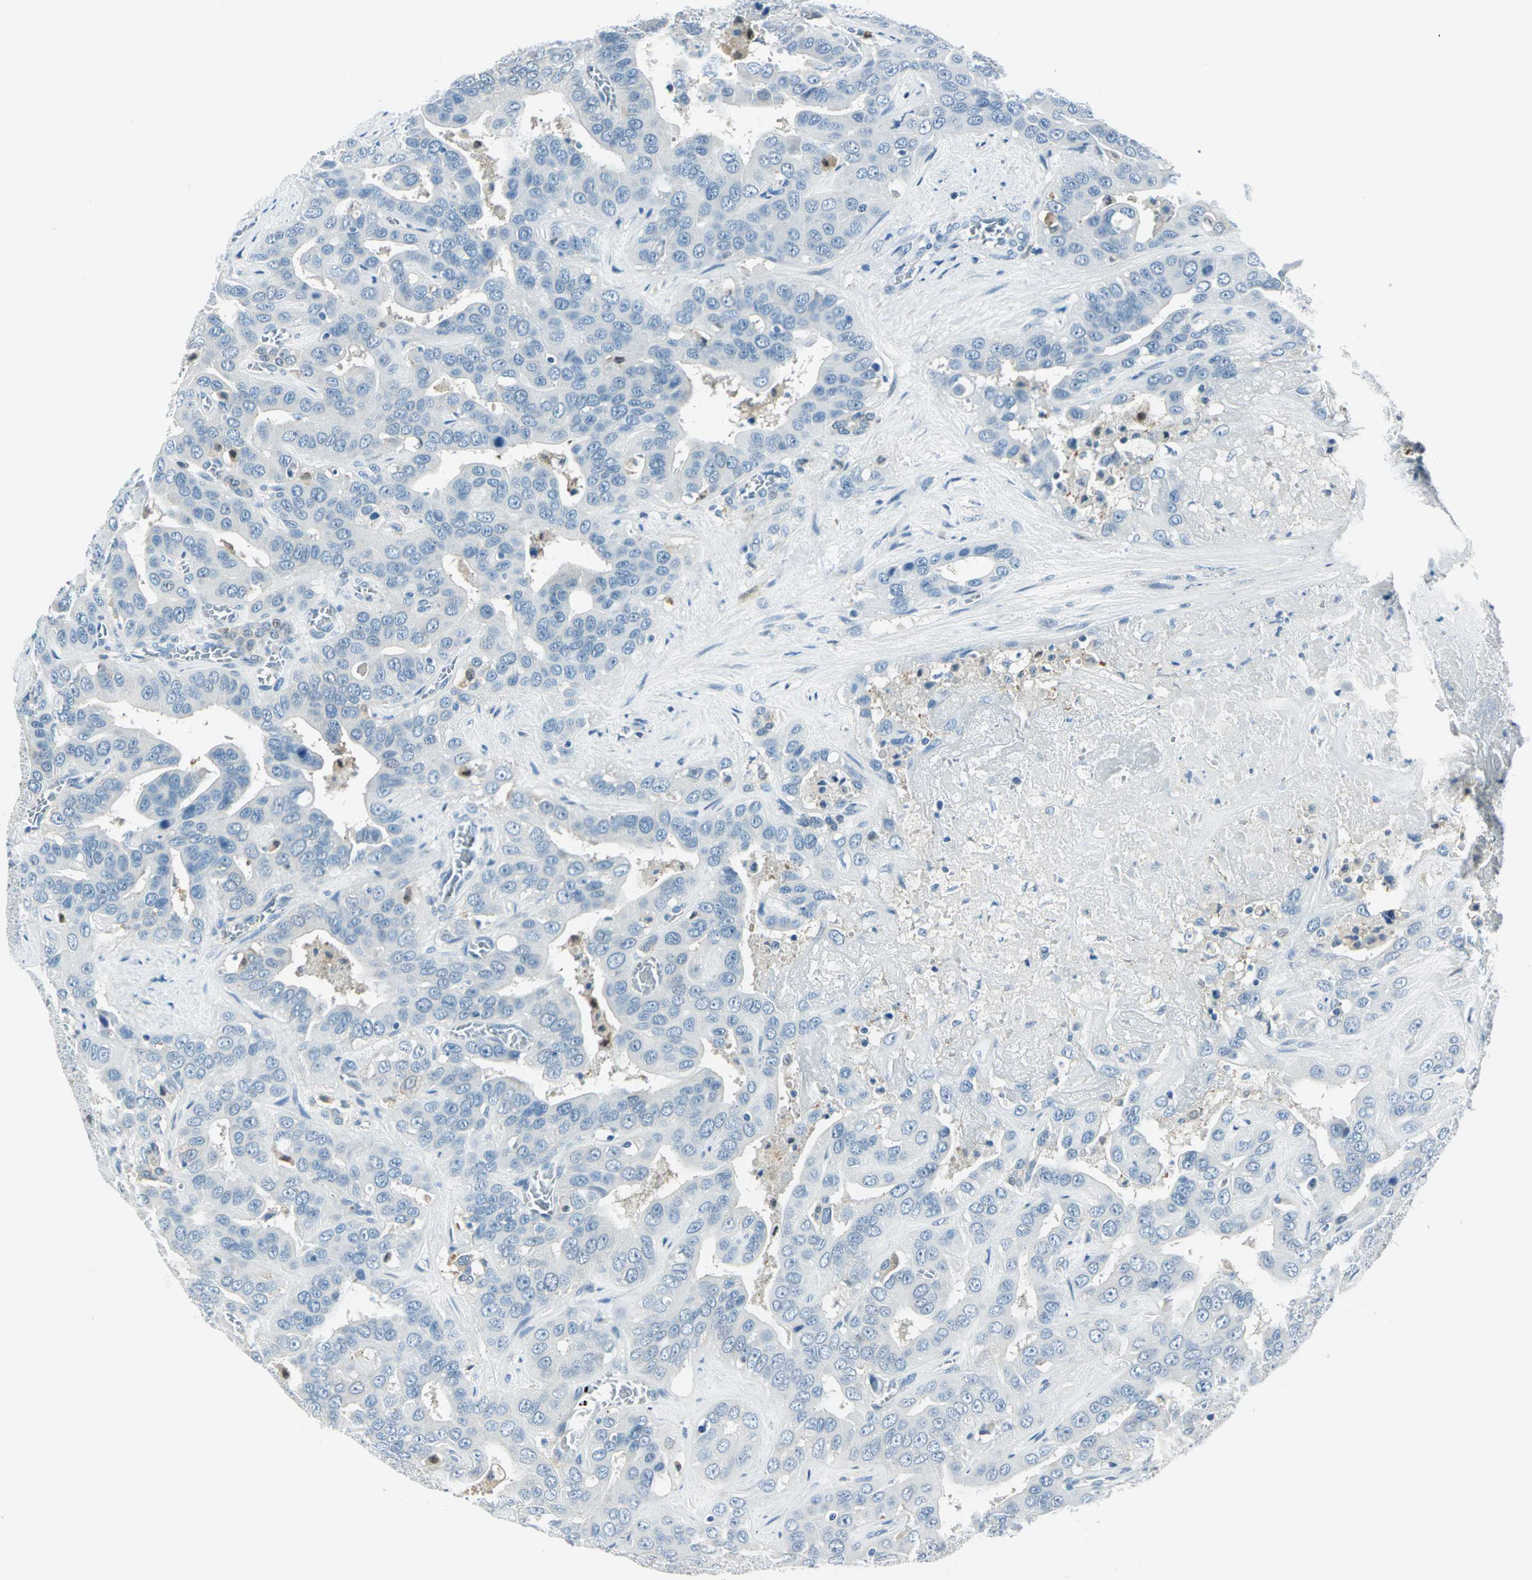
{"staining": {"intensity": "negative", "quantity": "none", "location": "none"}, "tissue": "liver cancer", "cell_type": "Tumor cells", "image_type": "cancer", "snomed": [{"axis": "morphology", "description": "Cholangiocarcinoma"}, {"axis": "topography", "description": "Liver"}], "caption": "Tumor cells show no significant expression in liver cancer.", "gene": "AKR1A1", "patient": {"sex": "female", "age": 52}}